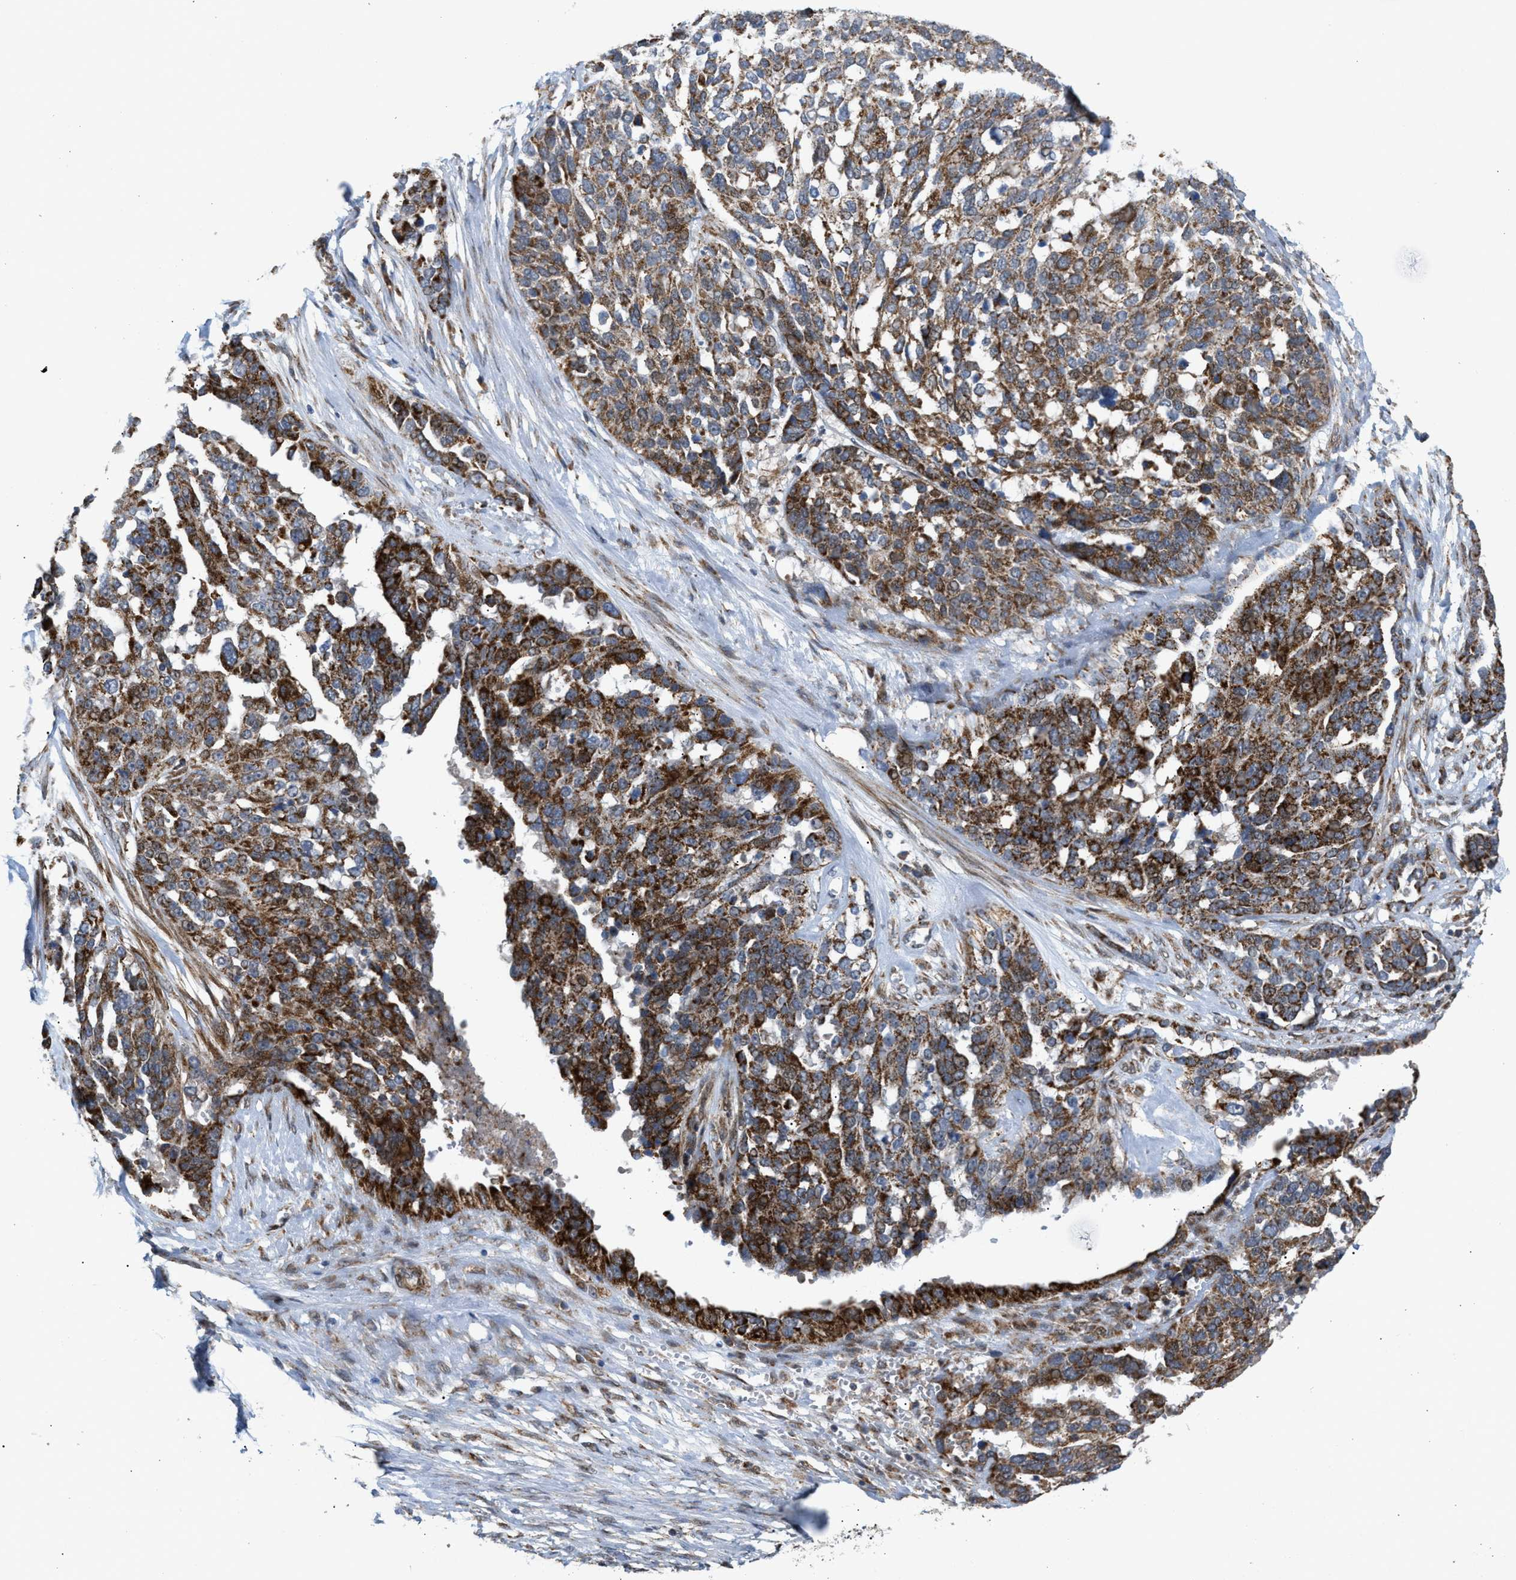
{"staining": {"intensity": "strong", "quantity": ">75%", "location": "cytoplasmic/membranous"}, "tissue": "ovarian cancer", "cell_type": "Tumor cells", "image_type": "cancer", "snomed": [{"axis": "morphology", "description": "Cystadenocarcinoma, serous, NOS"}, {"axis": "topography", "description": "Ovary"}], "caption": "This is an image of immunohistochemistry staining of ovarian serous cystadenocarcinoma, which shows strong positivity in the cytoplasmic/membranous of tumor cells.", "gene": "TACO1", "patient": {"sex": "female", "age": 44}}